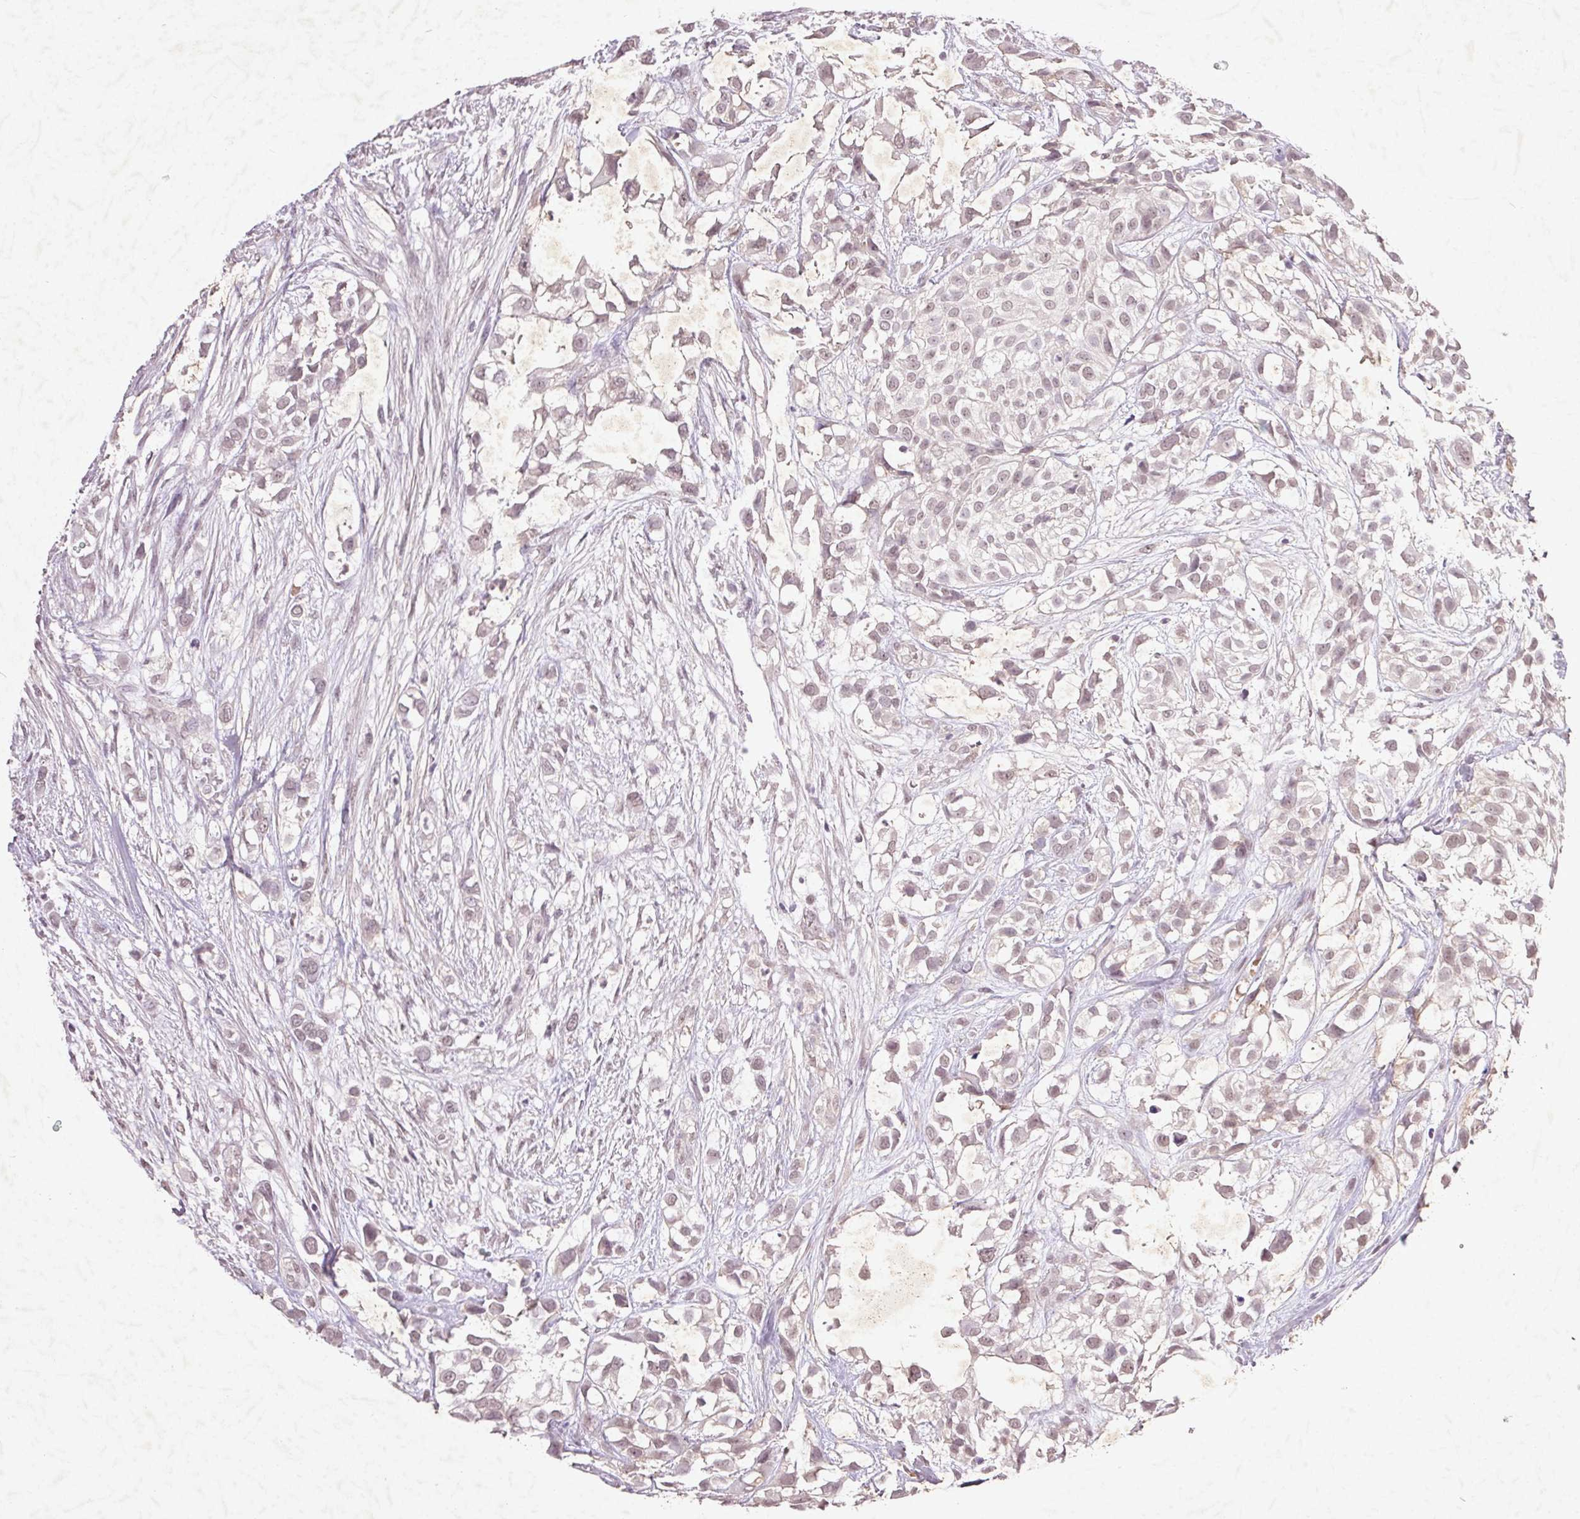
{"staining": {"intensity": "weak", "quantity": "<25%", "location": "nuclear"}, "tissue": "urothelial cancer", "cell_type": "Tumor cells", "image_type": "cancer", "snomed": [{"axis": "morphology", "description": "Urothelial carcinoma, High grade"}, {"axis": "topography", "description": "Urinary bladder"}], "caption": "The histopathology image reveals no staining of tumor cells in urothelial cancer.", "gene": "FAM168B", "patient": {"sex": "male", "age": 56}}